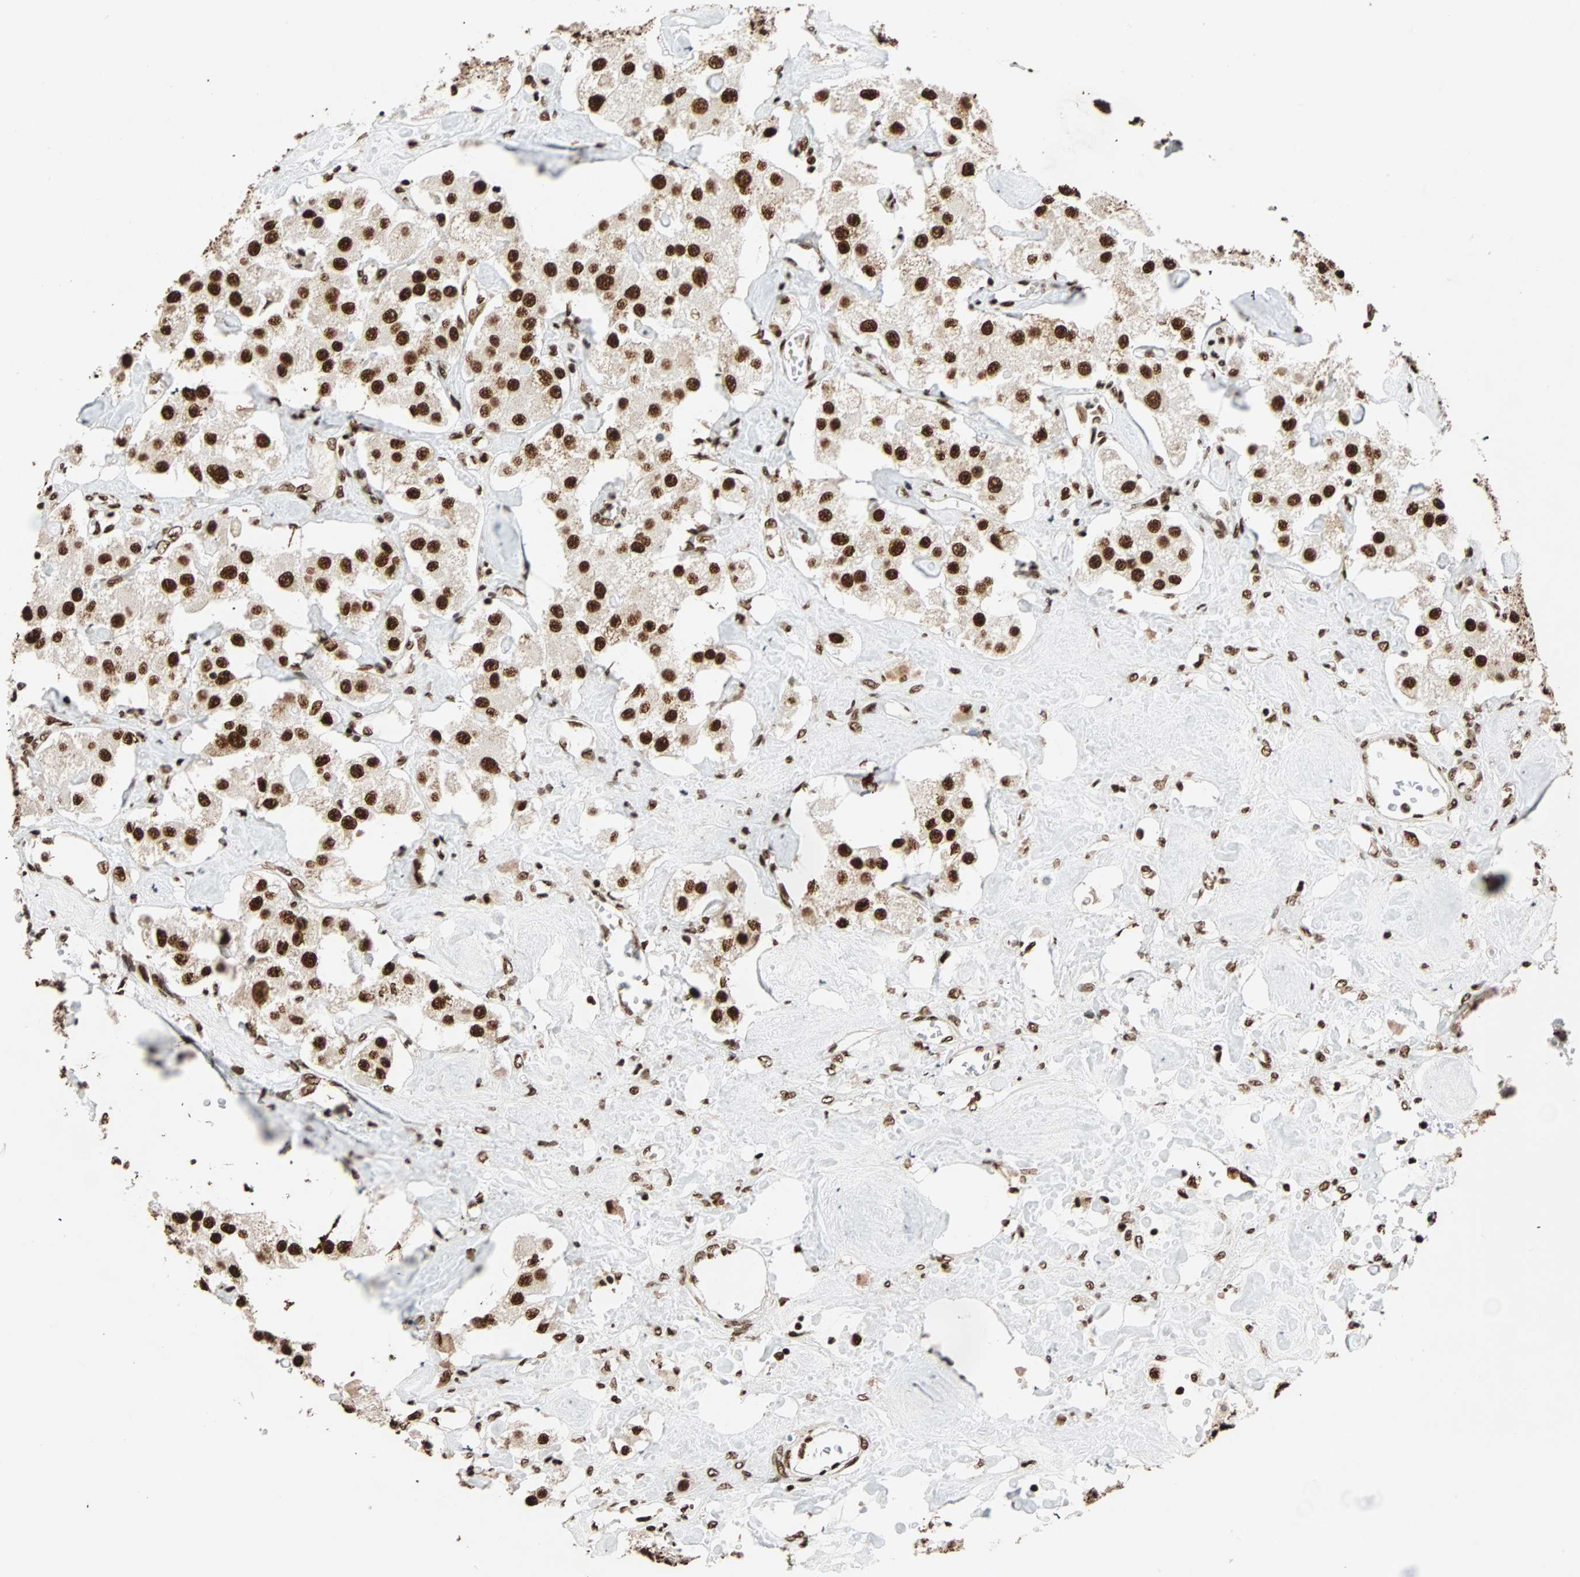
{"staining": {"intensity": "strong", "quantity": ">75%", "location": "nuclear"}, "tissue": "carcinoid", "cell_type": "Tumor cells", "image_type": "cancer", "snomed": [{"axis": "morphology", "description": "Carcinoid, malignant, NOS"}, {"axis": "topography", "description": "Pancreas"}], "caption": "High-magnification brightfield microscopy of carcinoid stained with DAB (3,3'-diaminobenzidine) (brown) and counterstained with hematoxylin (blue). tumor cells exhibit strong nuclear expression is present in about>75% of cells.", "gene": "ILF2", "patient": {"sex": "male", "age": 41}}